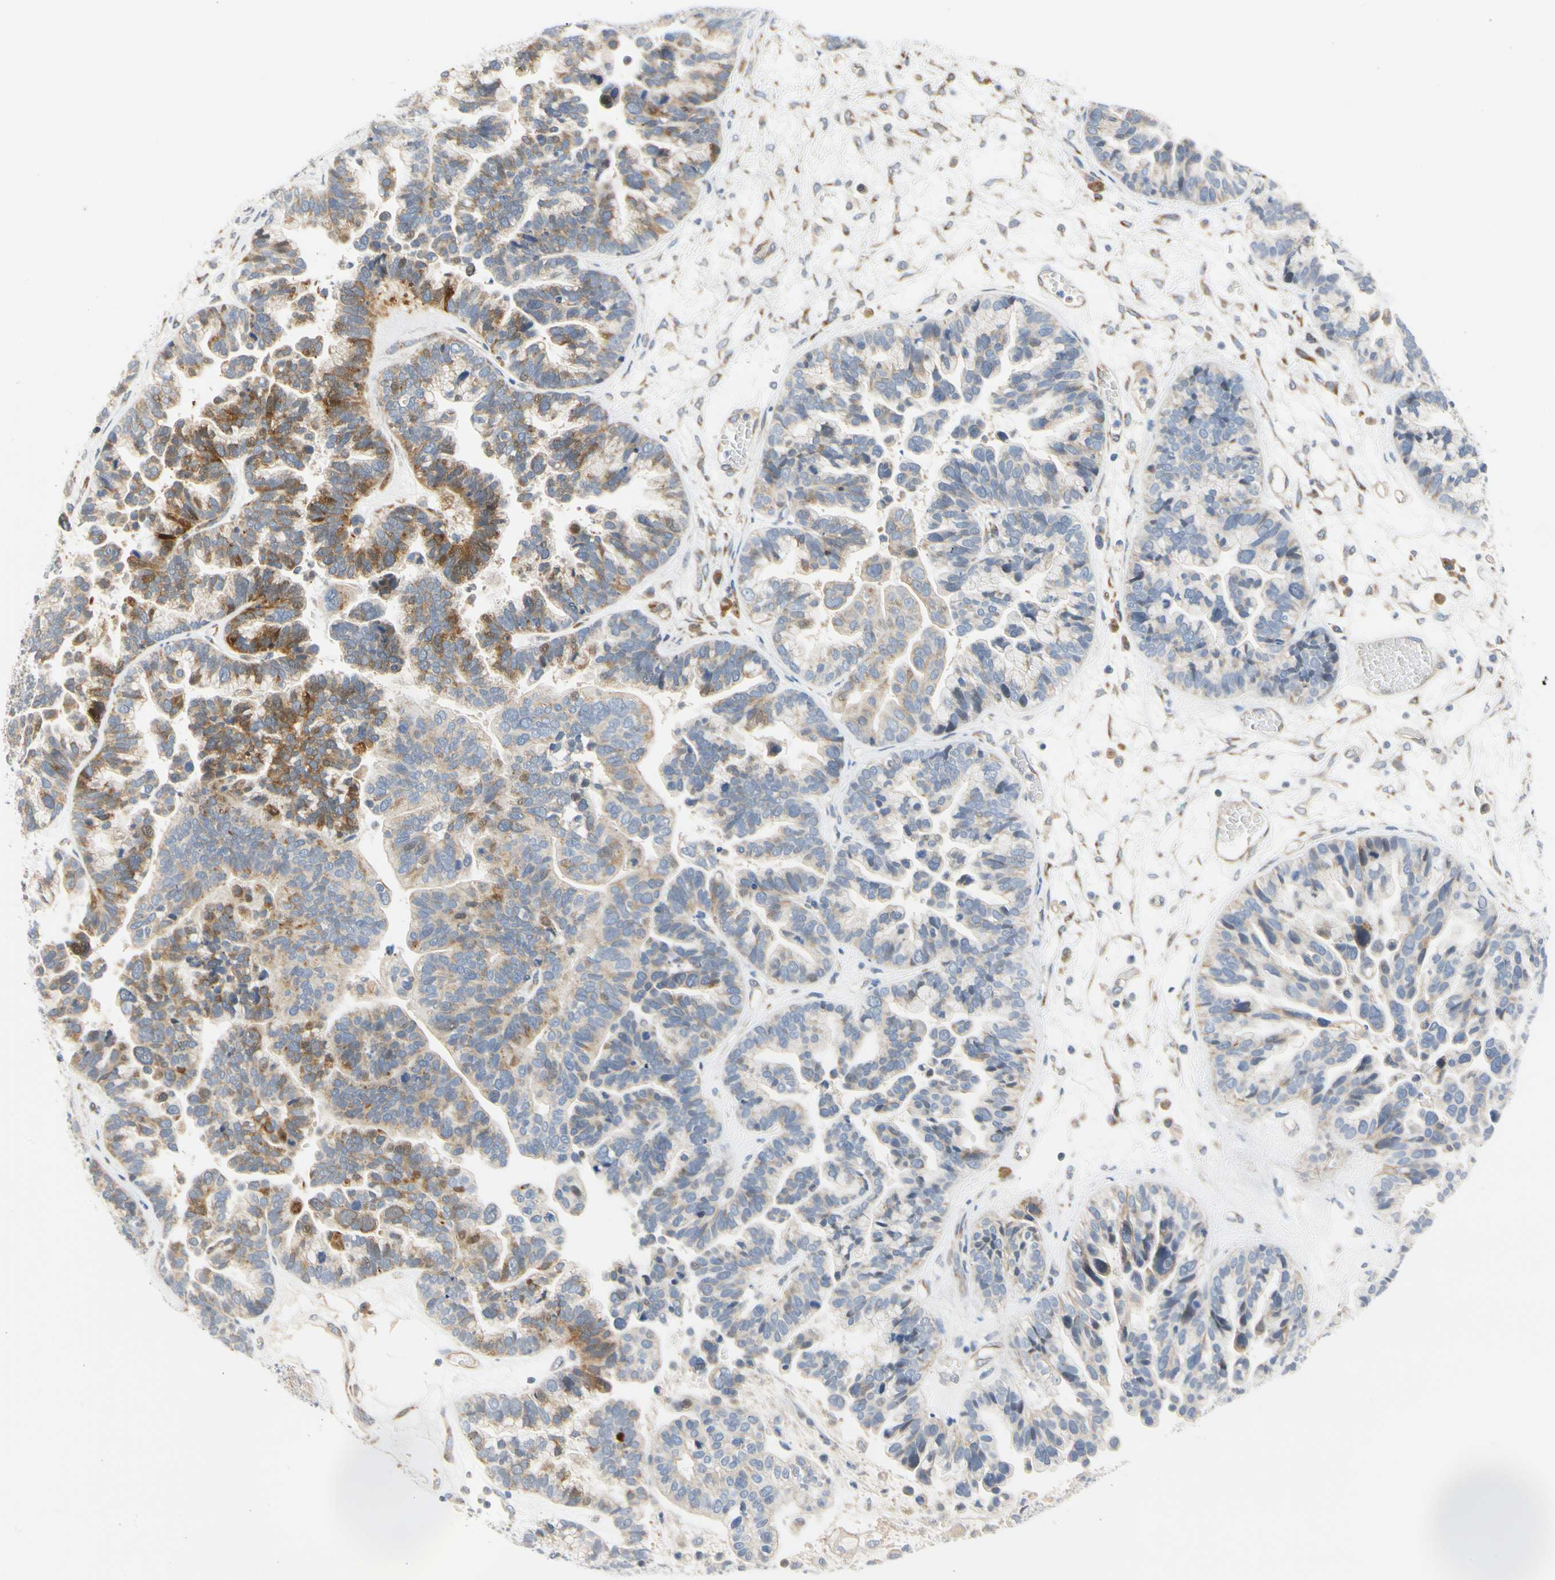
{"staining": {"intensity": "moderate", "quantity": "25%-75%", "location": "cytoplasmic/membranous"}, "tissue": "ovarian cancer", "cell_type": "Tumor cells", "image_type": "cancer", "snomed": [{"axis": "morphology", "description": "Cystadenocarcinoma, serous, NOS"}, {"axis": "topography", "description": "Ovary"}], "caption": "IHC micrograph of neoplastic tissue: ovarian serous cystadenocarcinoma stained using immunohistochemistry (IHC) demonstrates medium levels of moderate protein expression localized specifically in the cytoplasmic/membranous of tumor cells, appearing as a cytoplasmic/membranous brown color.", "gene": "ZNF236", "patient": {"sex": "female", "age": 56}}